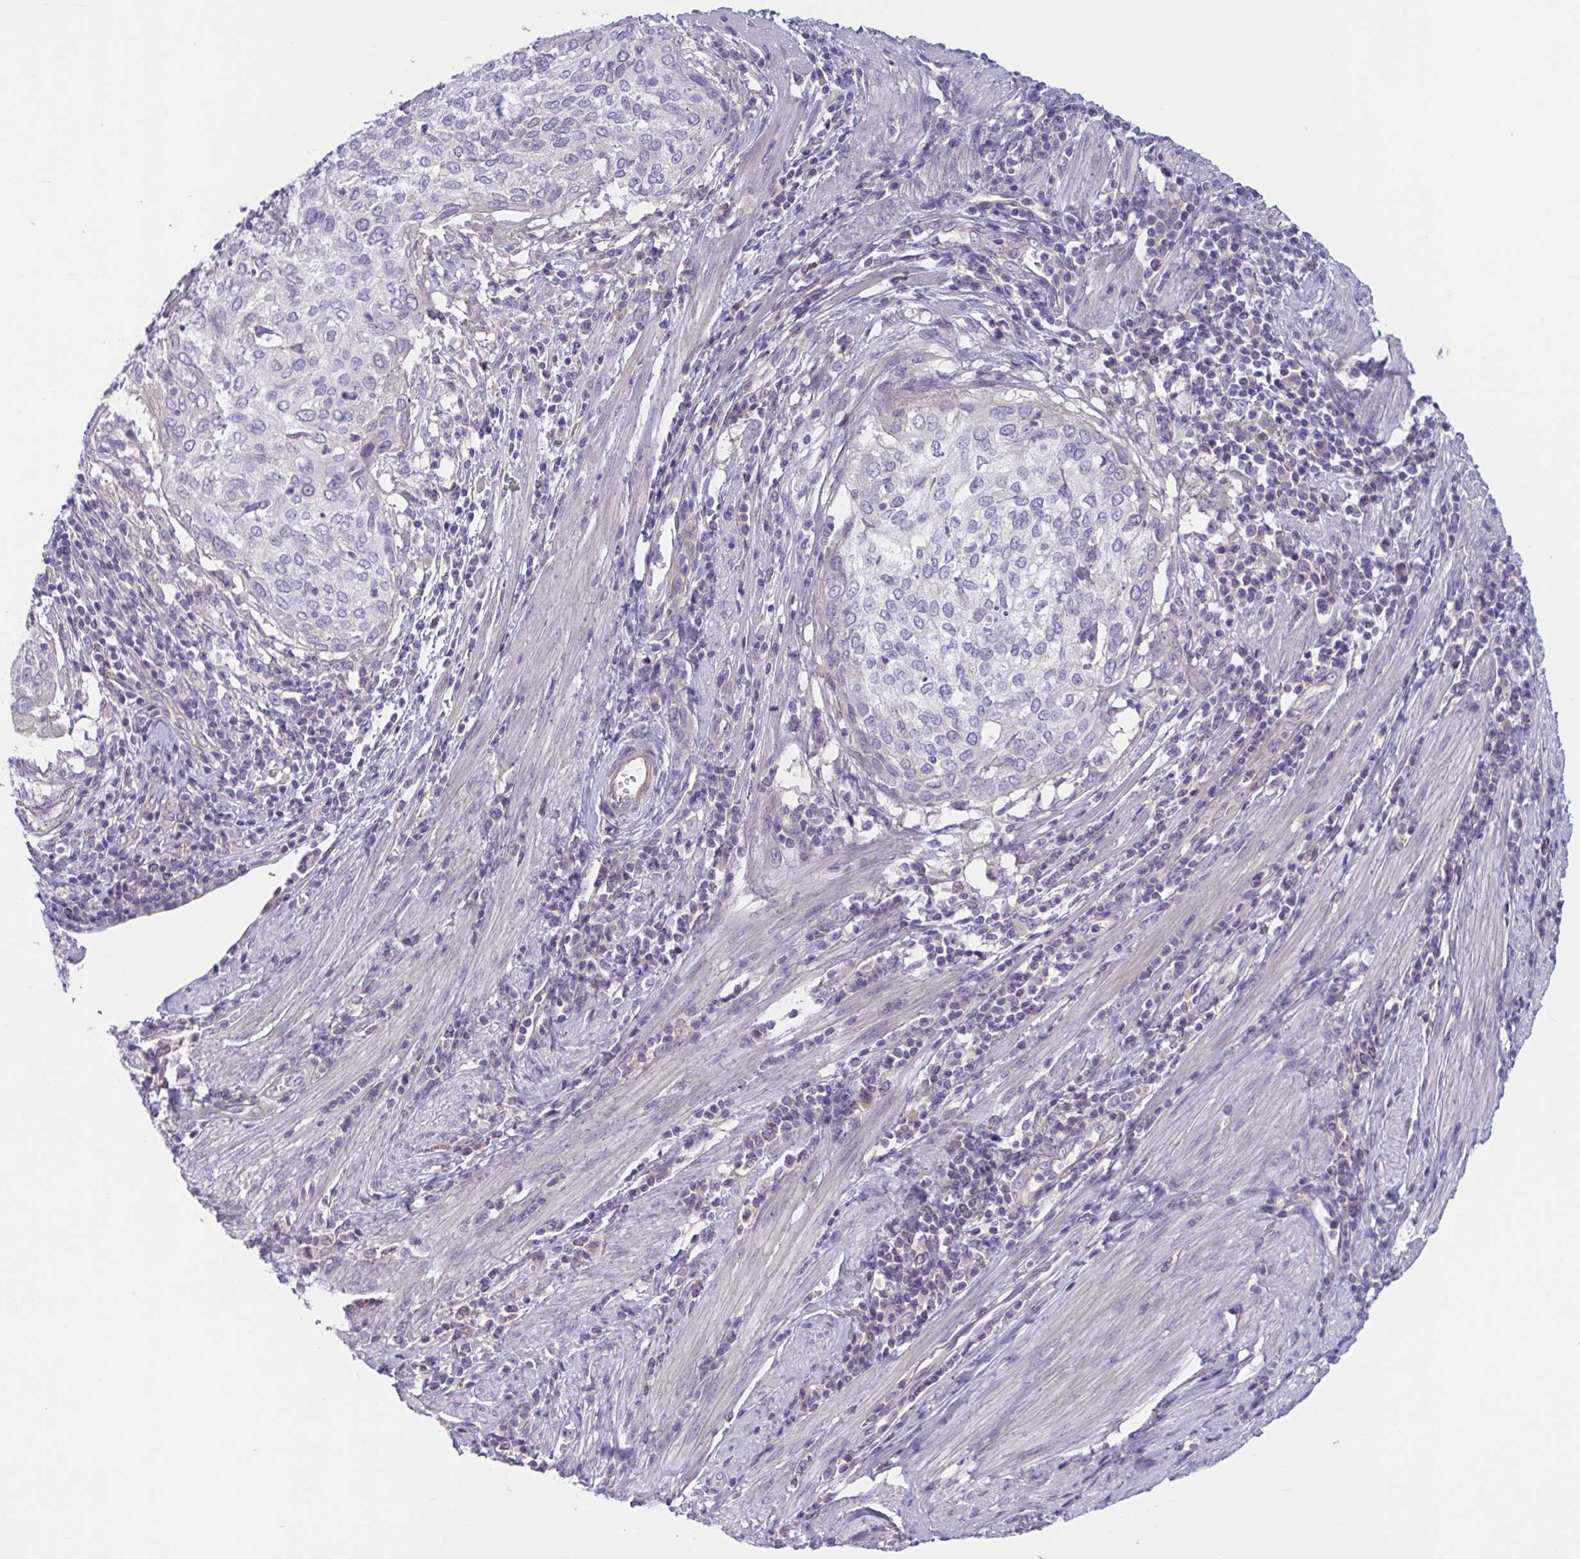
{"staining": {"intensity": "negative", "quantity": "none", "location": "none"}, "tissue": "cervical cancer", "cell_type": "Tumor cells", "image_type": "cancer", "snomed": [{"axis": "morphology", "description": "Squamous cell carcinoma, NOS"}, {"axis": "topography", "description": "Cervix"}], "caption": "Immunohistochemistry photomicrograph of neoplastic tissue: cervical cancer (squamous cell carcinoma) stained with DAB (3,3'-diaminobenzidine) shows no significant protein expression in tumor cells.", "gene": "TTC7B", "patient": {"sex": "female", "age": 38}}